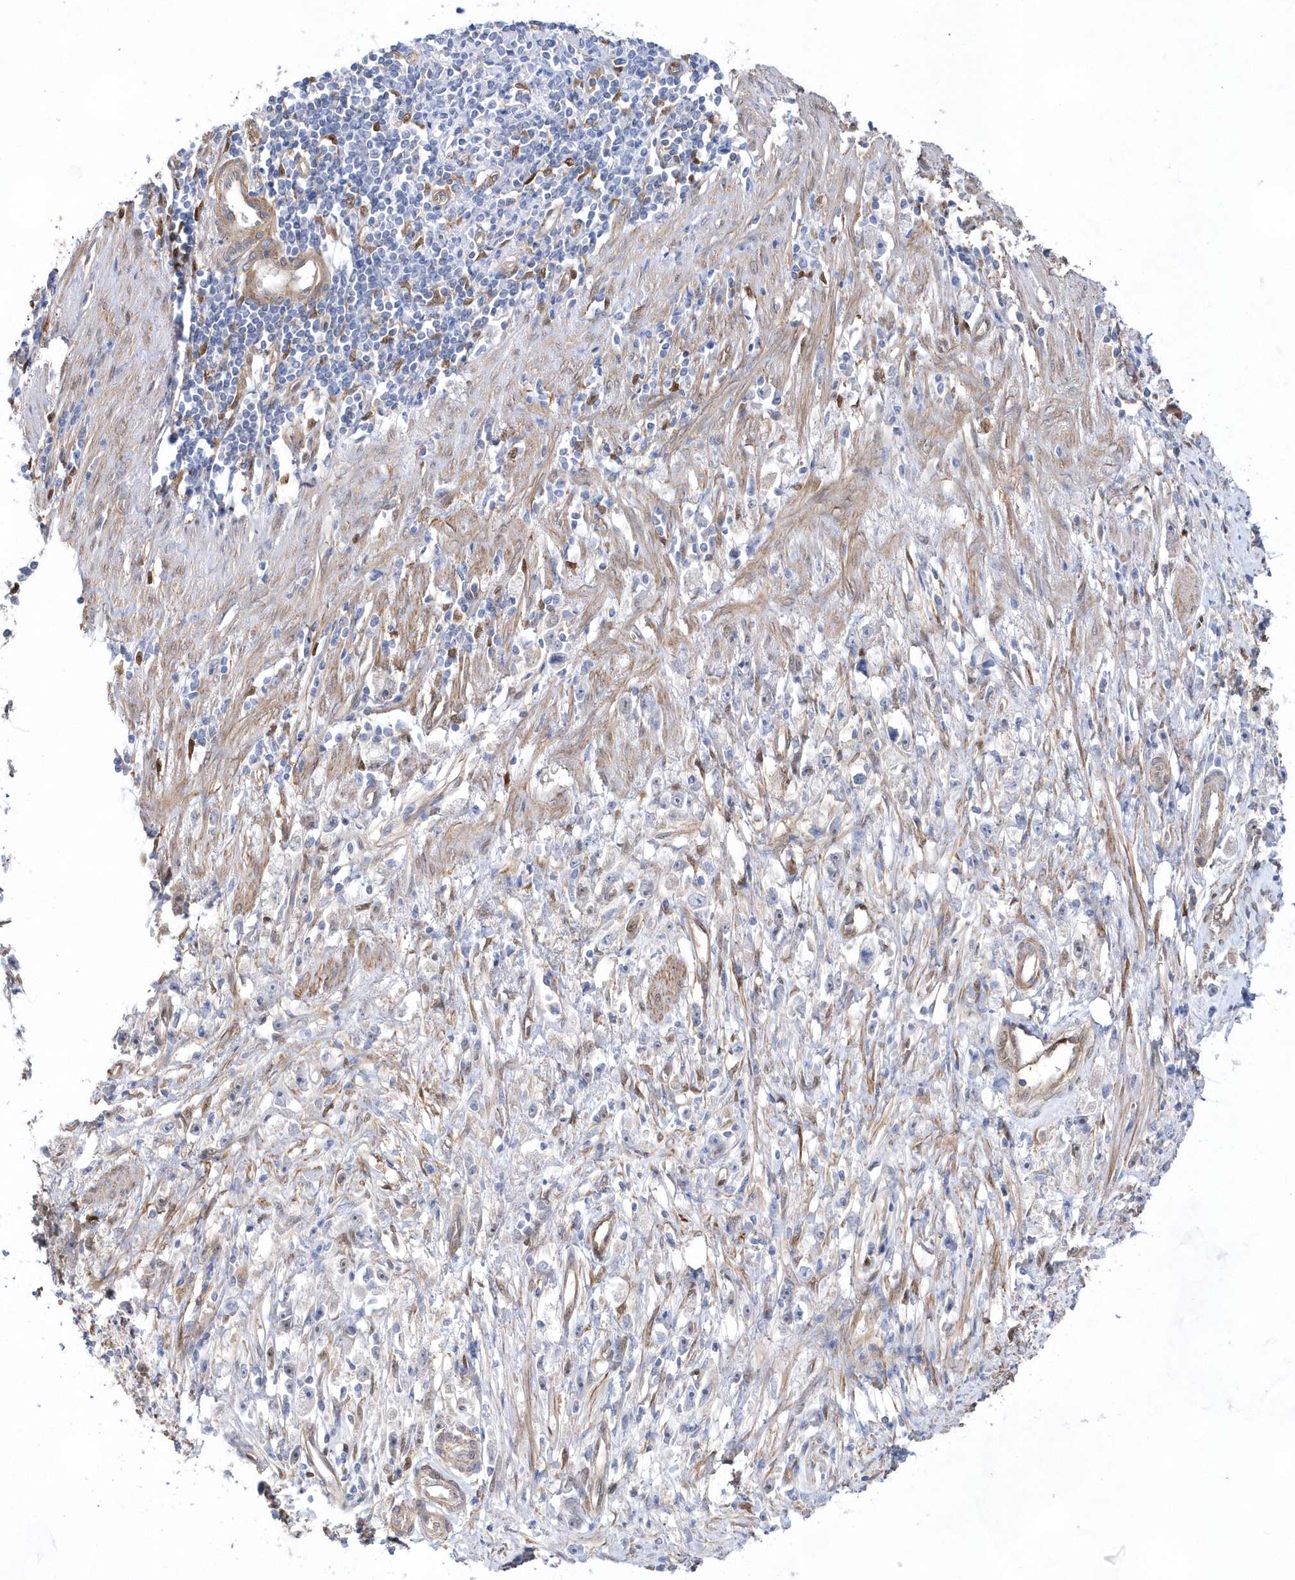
{"staining": {"intensity": "negative", "quantity": "none", "location": "none"}, "tissue": "stomach cancer", "cell_type": "Tumor cells", "image_type": "cancer", "snomed": [{"axis": "morphology", "description": "Adenocarcinoma, NOS"}, {"axis": "topography", "description": "Stomach"}], "caption": "This is an IHC micrograph of human stomach cancer (adenocarcinoma). There is no positivity in tumor cells.", "gene": "BDH2", "patient": {"sex": "female", "age": 59}}